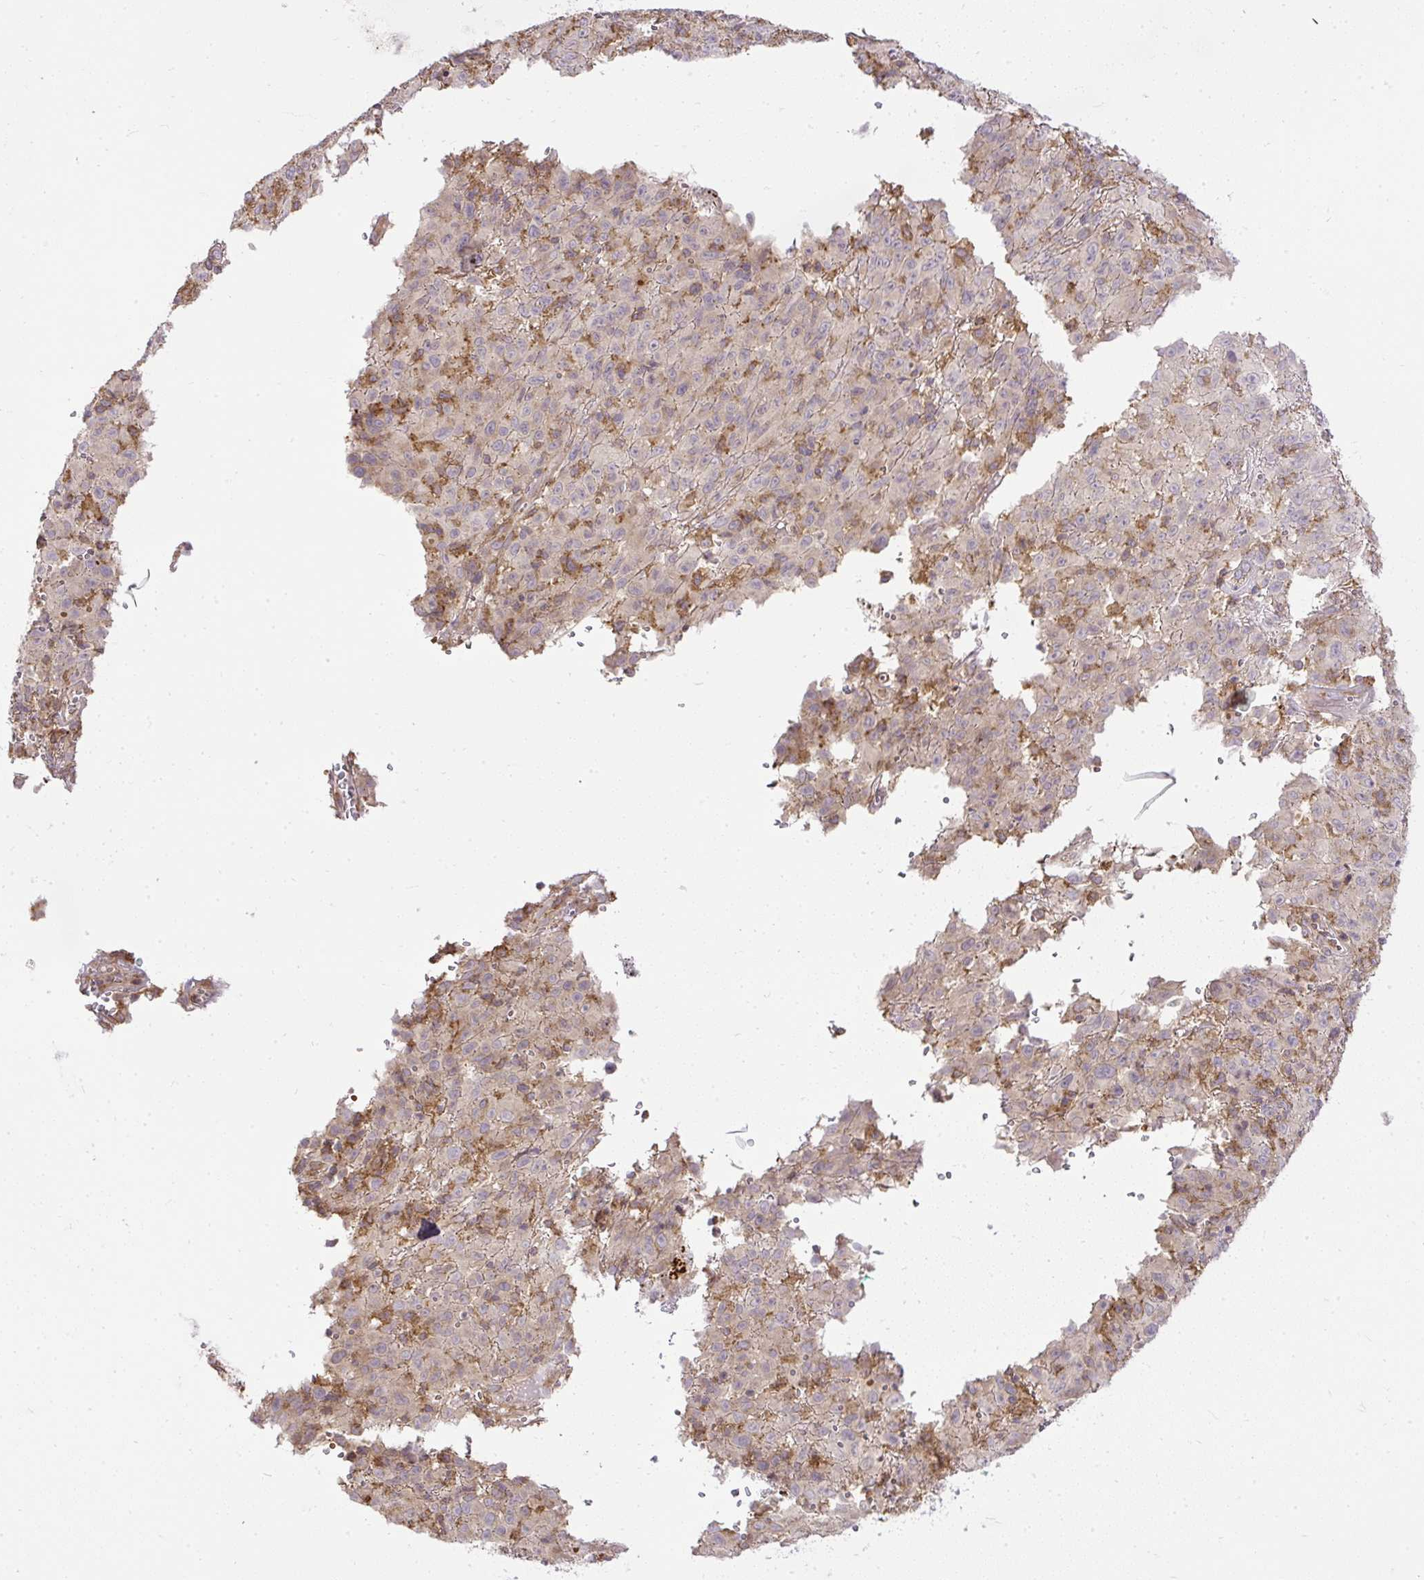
{"staining": {"intensity": "negative", "quantity": "none", "location": "none"}, "tissue": "melanoma", "cell_type": "Tumor cells", "image_type": "cancer", "snomed": [{"axis": "morphology", "description": "Malignant melanoma, NOS"}, {"axis": "topography", "description": "Skin"}], "caption": "DAB (3,3'-diaminobenzidine) immunohistochemical staining of malignant melanoma exhibits no significant positivity in tumor cells.", "gene": "SMC4", "patient": {"sex": "male", "age": 46}}